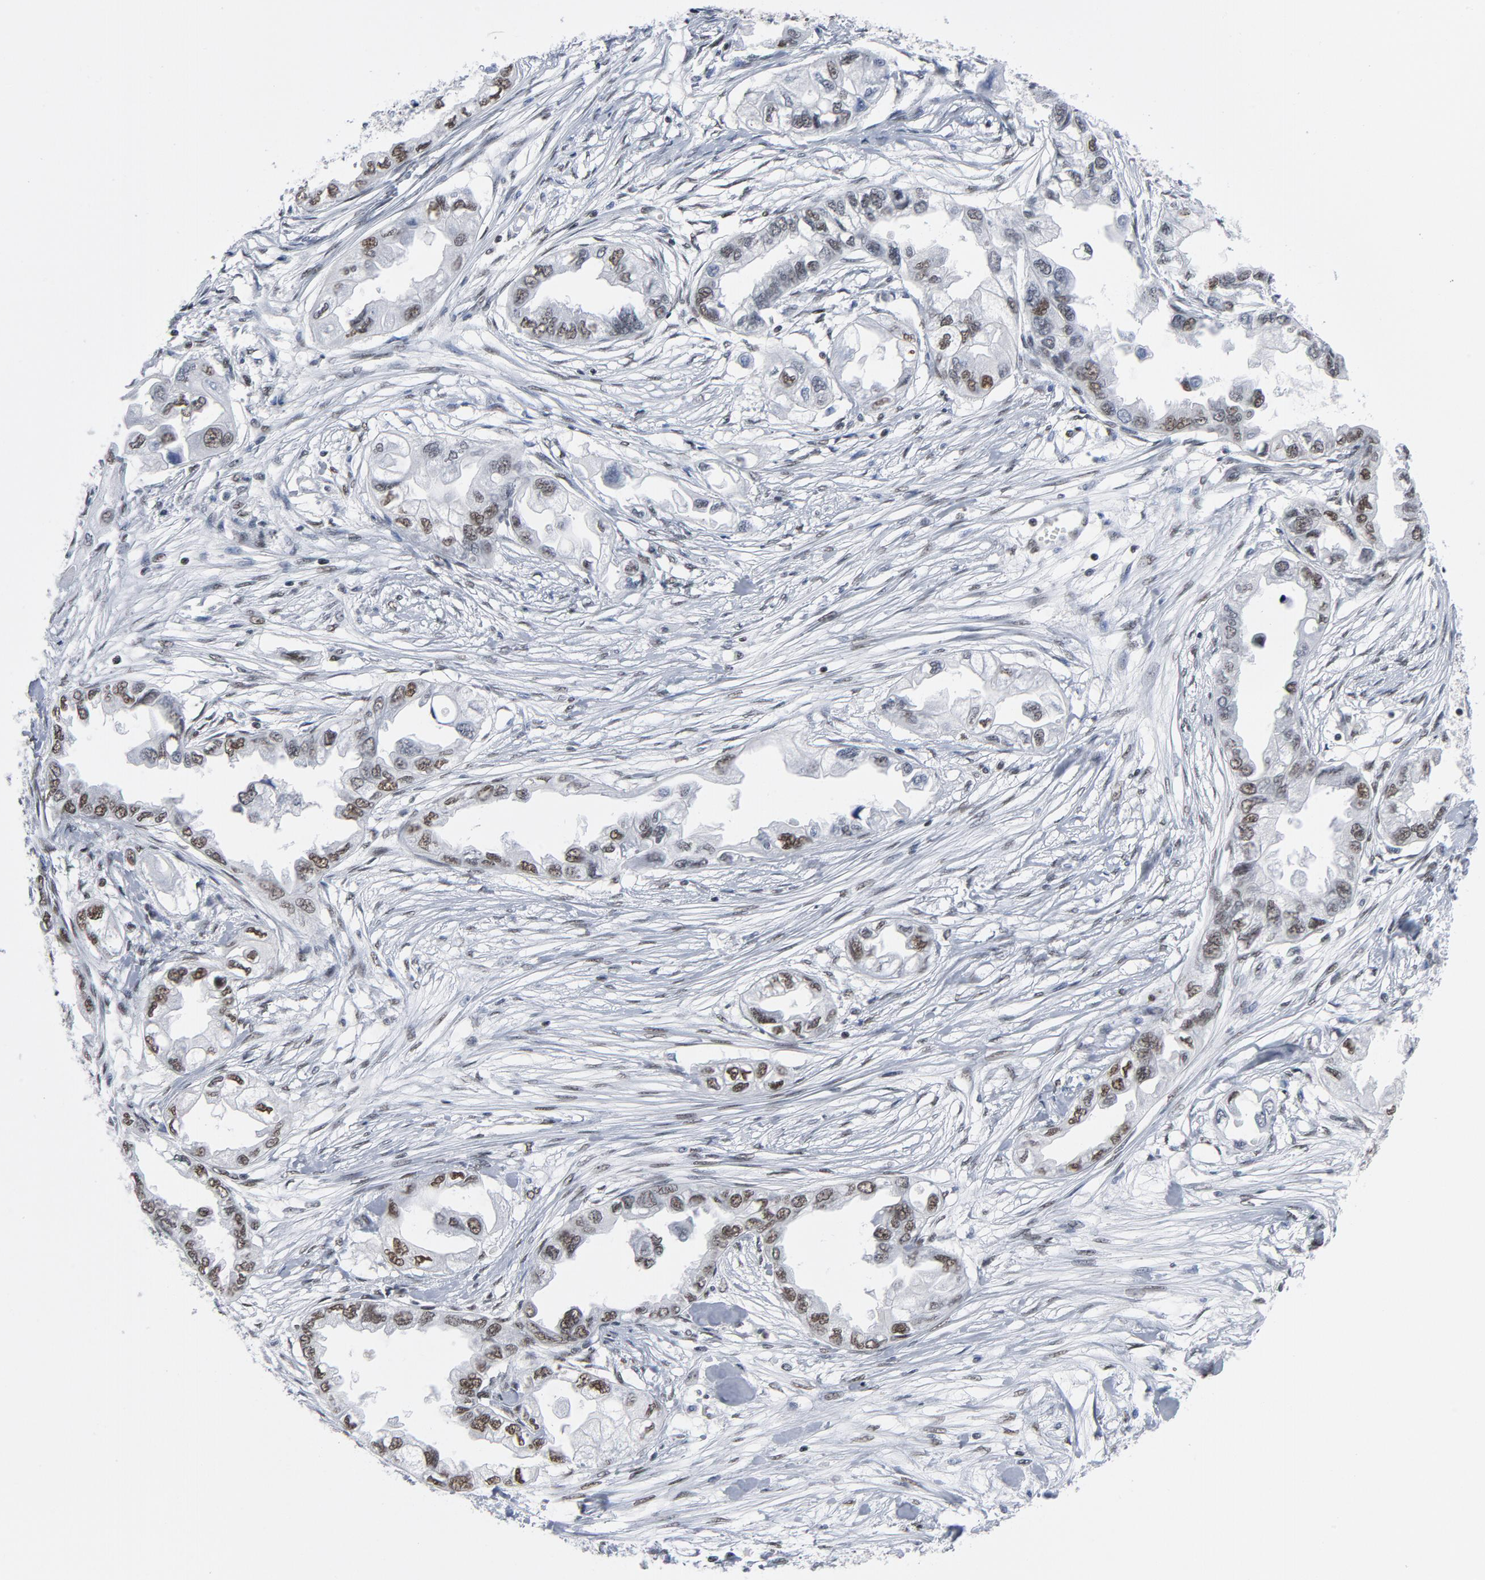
{"staining": {"intensity": "moderate", "quantity": "25%-75%", "location": "nuclear"}, "tissue": "endometrial cancer", "cell_type": "Tumor cells", "image_type": "cancer", "snomed": [{"axis": "morphology", "description": "Adenocarcinoma, NOS"}, {"axis": "topography", "description": "Endometrium"}], "caption": "Immunohistochemical staining of human endometrial cancer (adenocarcinoma) exhibits medium levels of moderate nuclear positivity in approximately 25%-75% of tumor cells.", "gene": "CSTF2", "patient": {"sex": "female", "age": 67}}